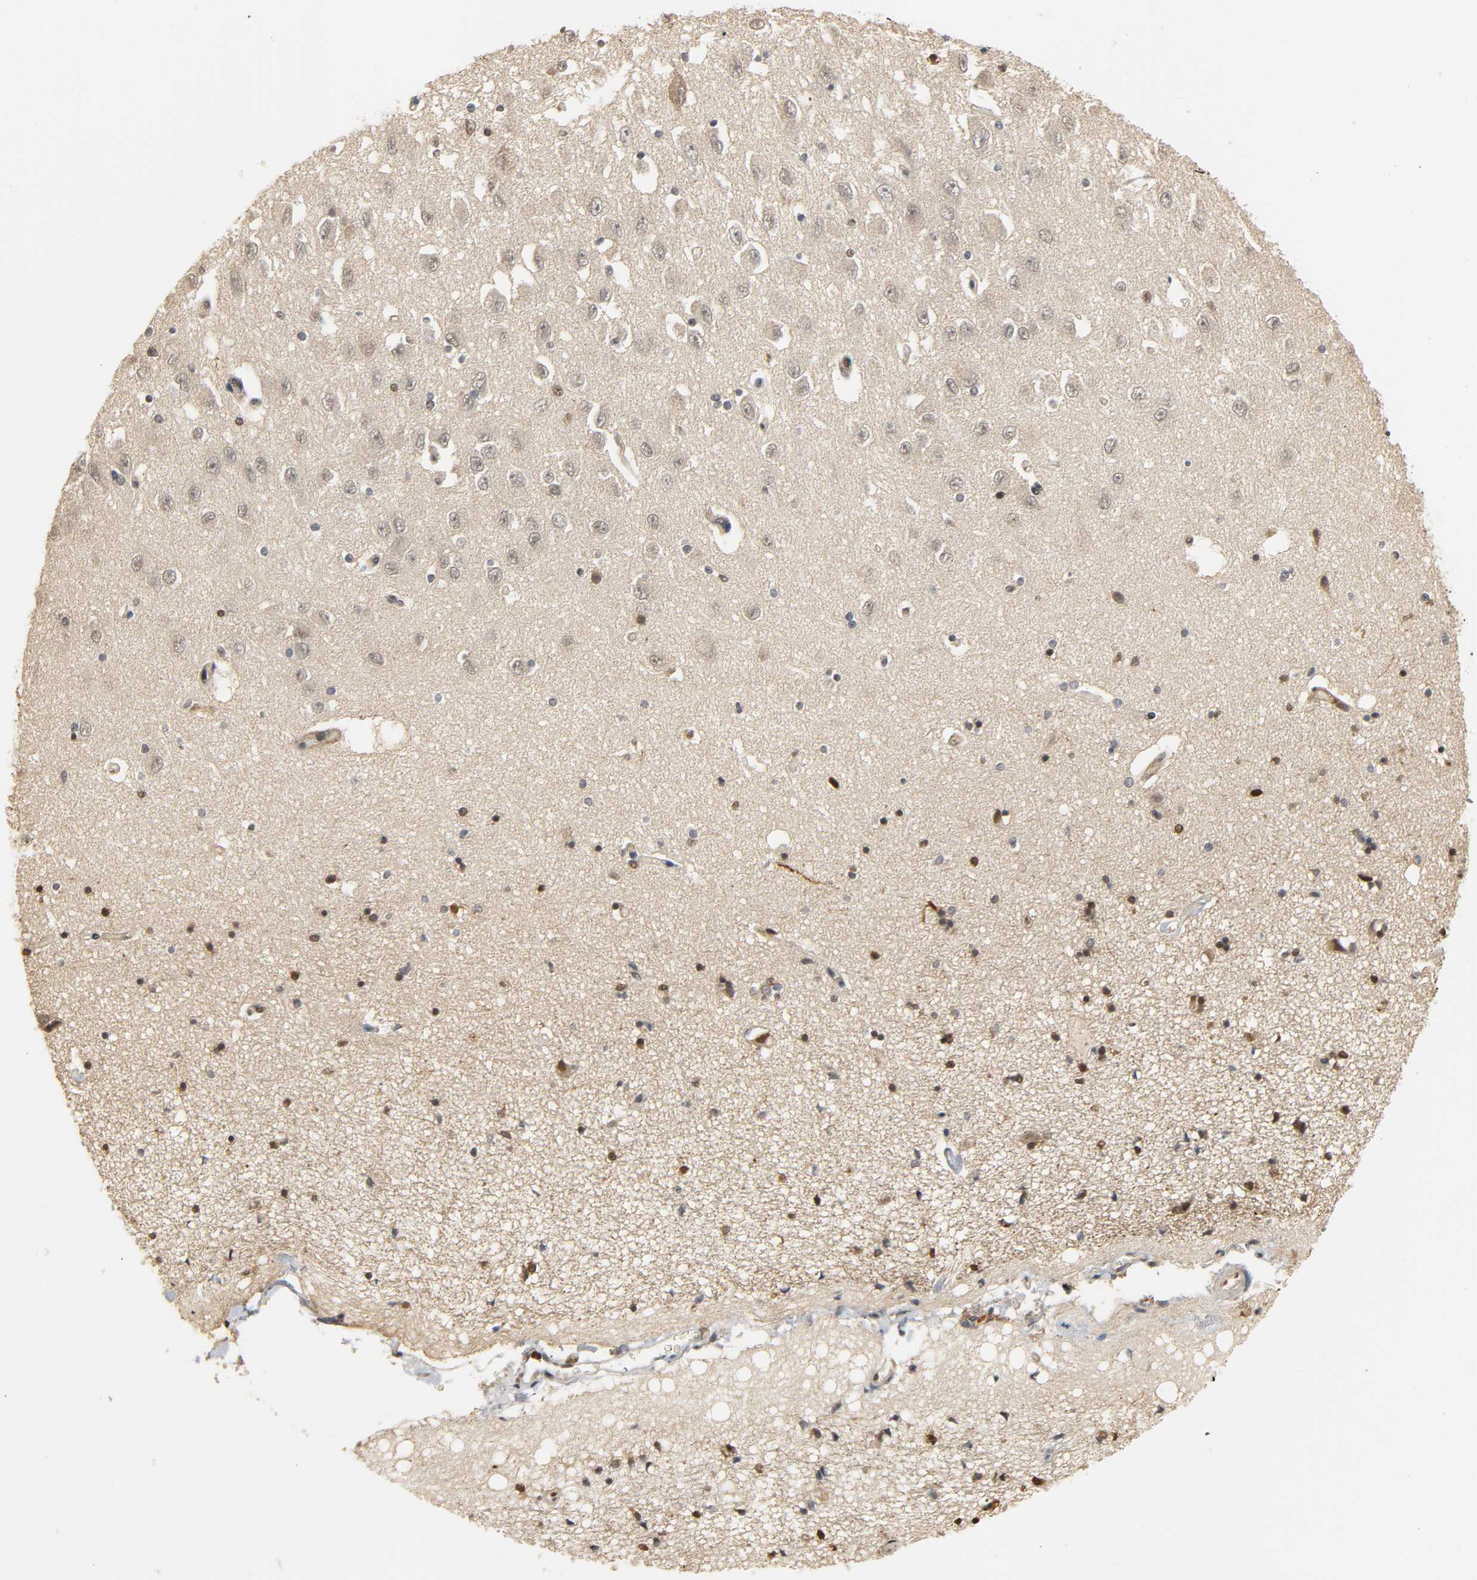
{"staining": {"intensity": "negative", "quantity": "none", "location": "none"}, "tissue": "hippocampus", "cell_type": "Glial cells", "image_type": "normal", "snomed": [{"axis": "morphology", "description": "Normal tissue, NOS"}, {"axis": "topography", "description": "Hippocampus"}], "caption": "High magnification brightfield microscopy of normal hippocampus stained with DAB (3,3'-diaminobenzidine) (brown) and counterstained with hematoxylin (blue): glial cells show no significant expression. Brightfield microscopy of immunohistochemistry (IHC) stained with DAB (3,3'-diaminobenzidine) (brown) and hematoxylin (blue), captured at high magnification.", "gene": "ZFPM2", "patient": {"sex": "female", "age": 54}}